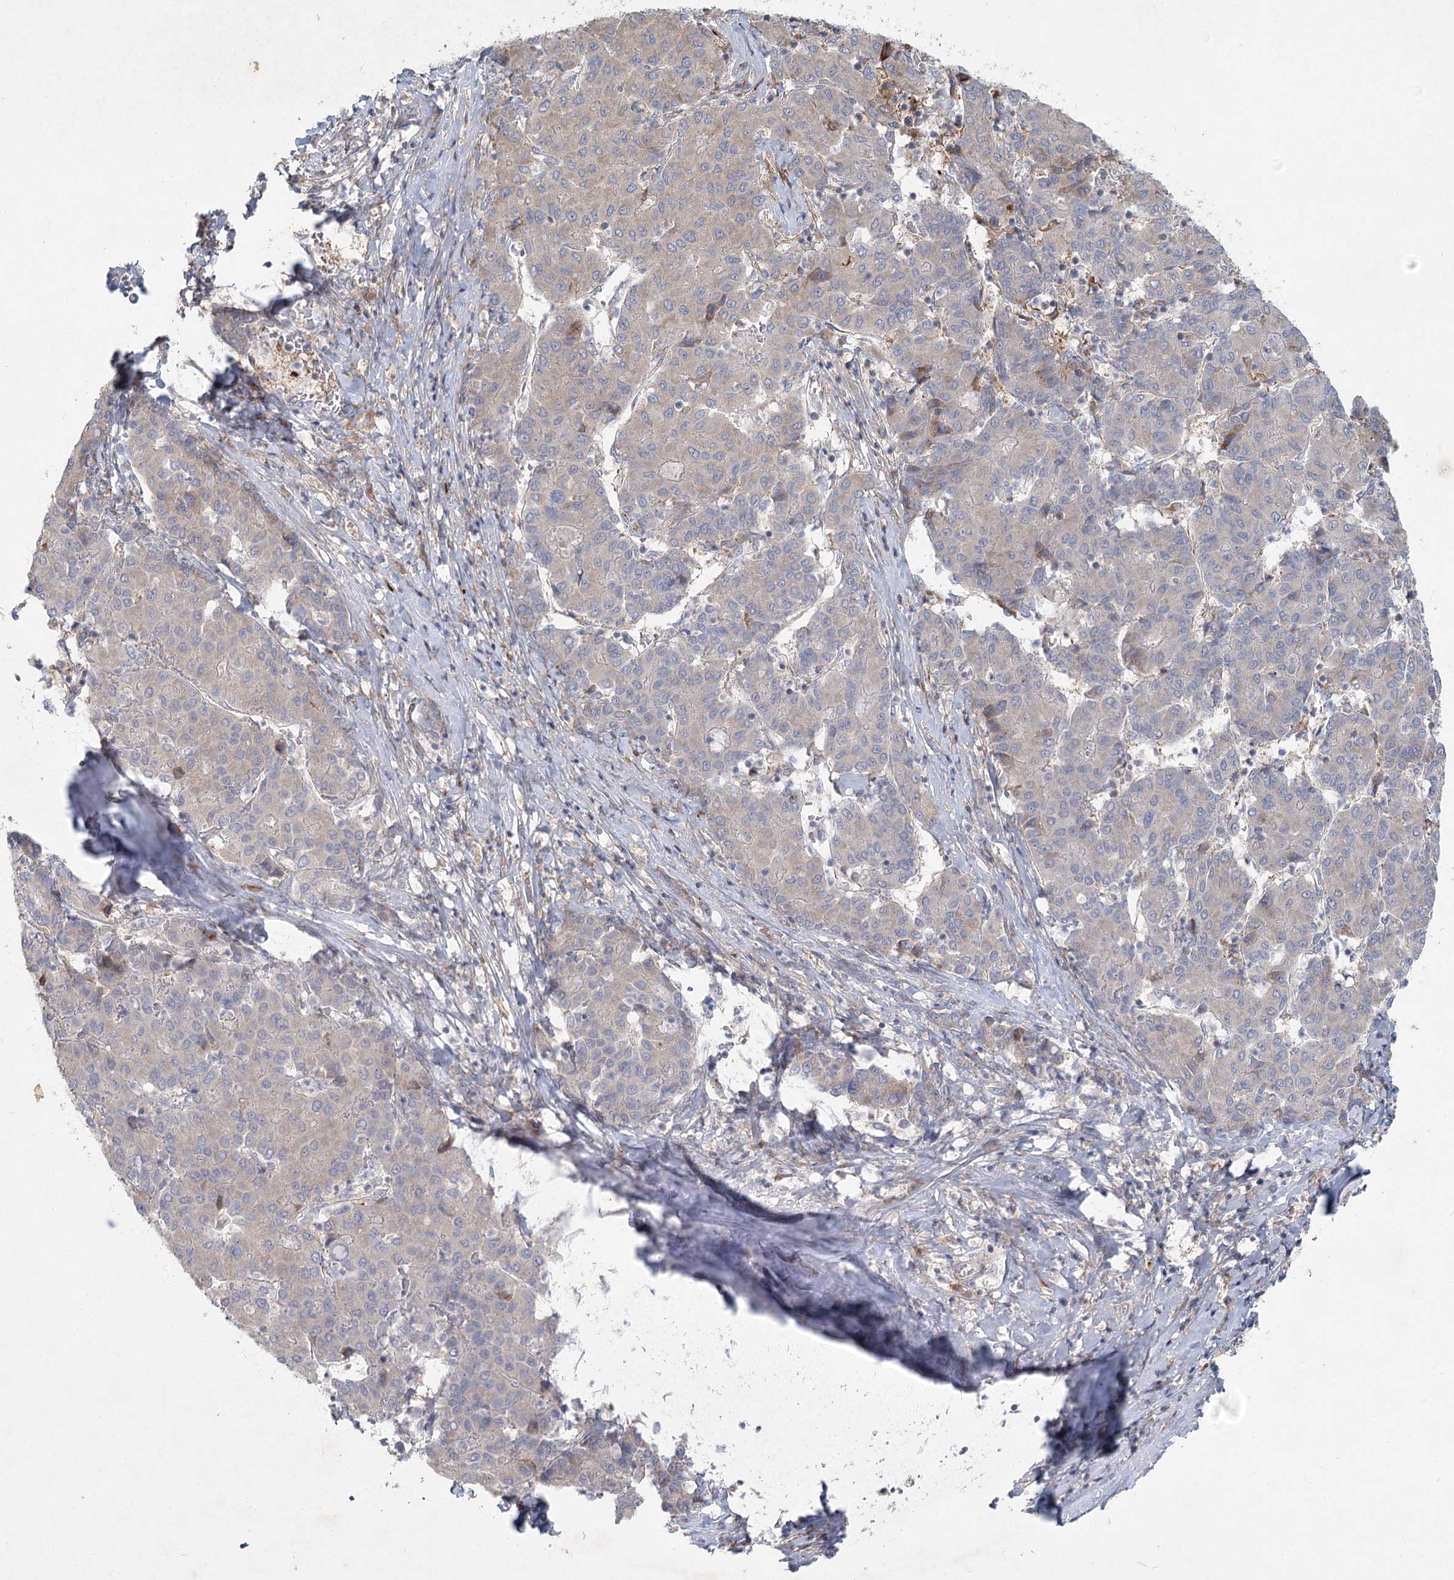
{"staining": {"intensity": "weak", "quantity": "<25%", "location": "cytoplasmic/membranous"}, "tissue": "liver cancer", "cell_type": "Tumor cells", "image_type": "cancer", "snomed": [{"axis": "morphology", "description": "Carcinoma, Hepatocellular, NOS"}, {"axis": "topography", "description": "Liver"}], "caption": "Liver cancer was stained to show a protein in brown. There is no significant expression in tumor cells. Nuclei are stained in blue.", "gene": "FAM110C", "patient": {"sex": "male", "age": 65}}